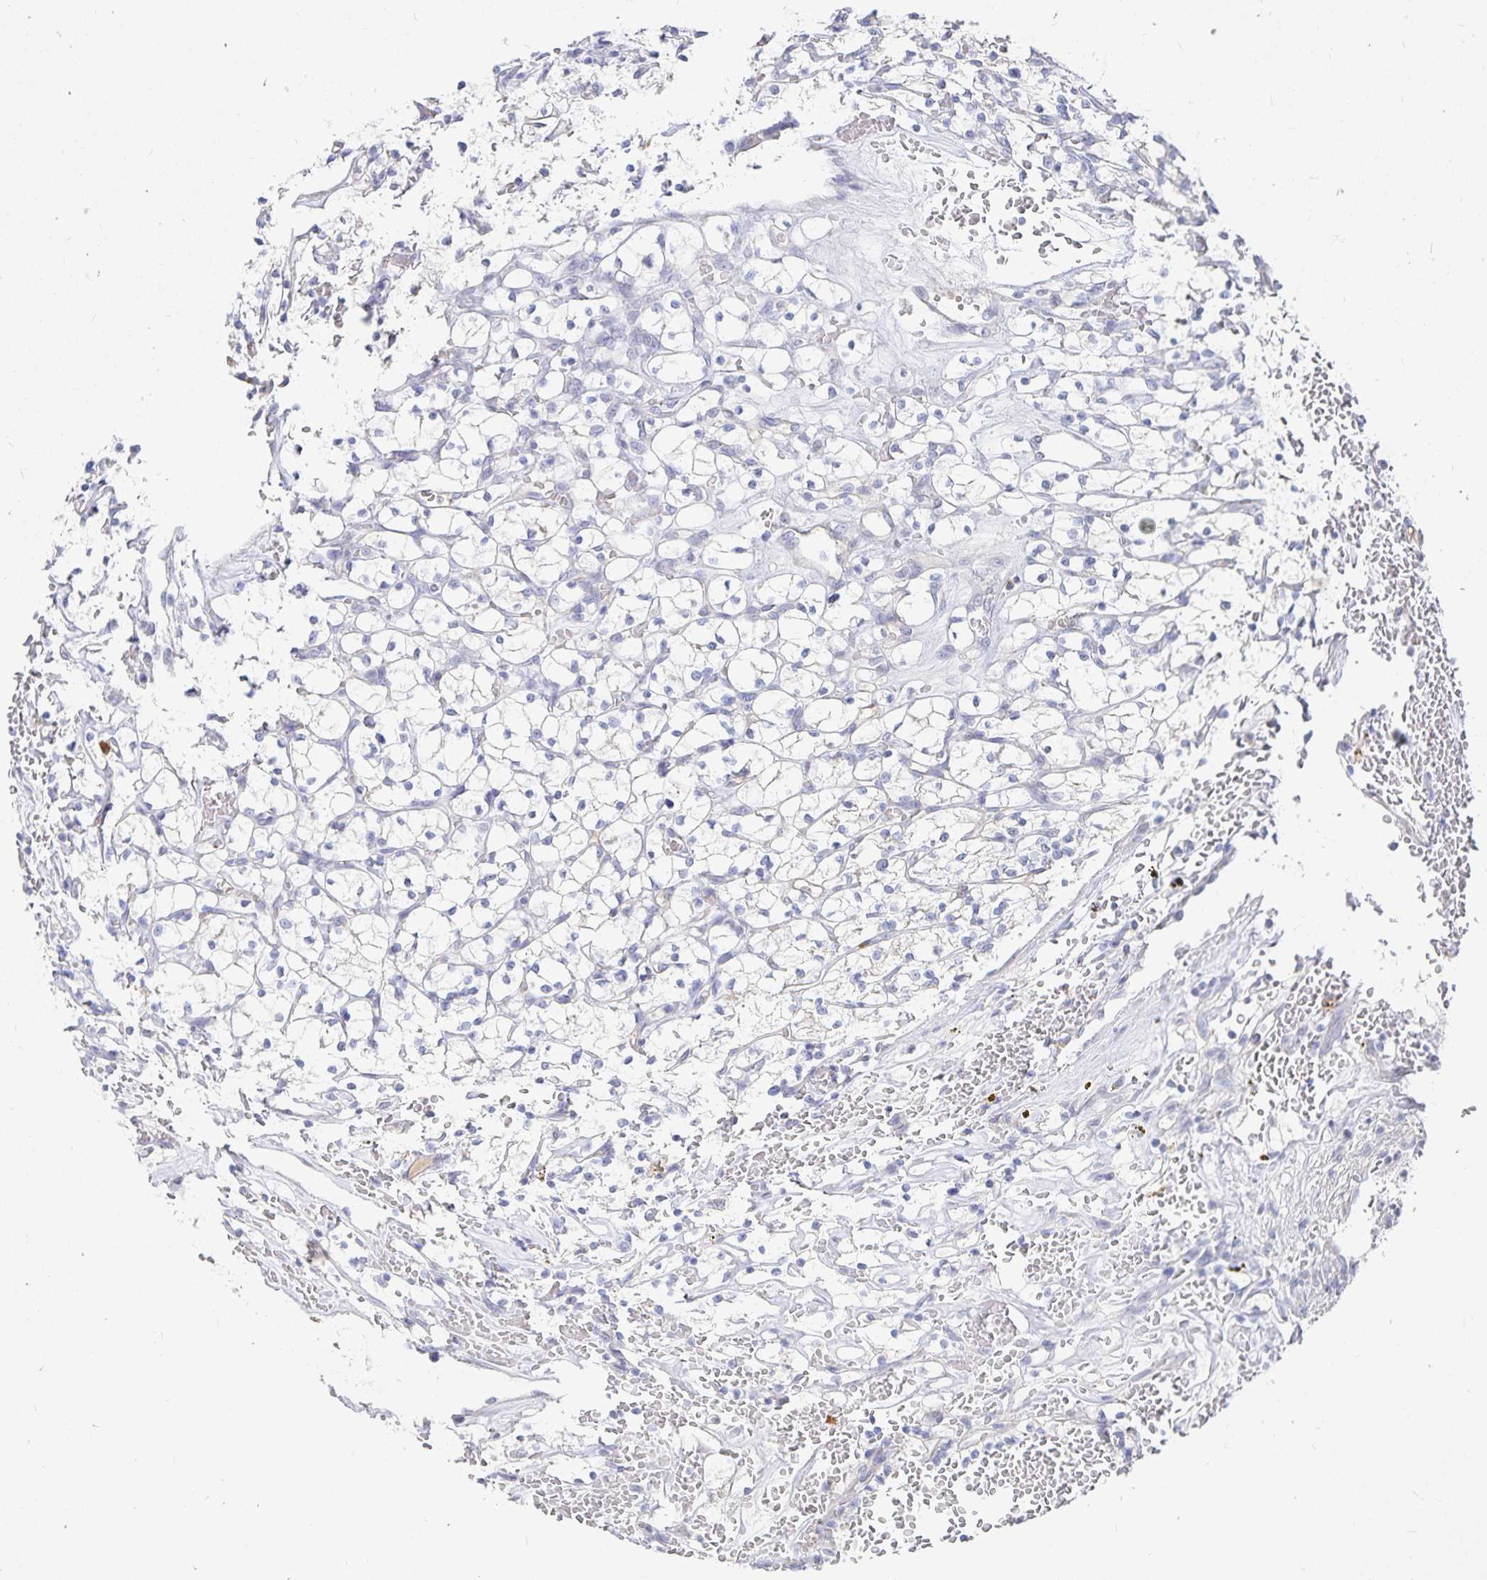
{"staining": {"intensity": "negative", "quantity": "none", "location": "none"}, "tissue": "renal cancer", "cell_type": "Tumor cells", "image_type": "cancer", "snomed": [{"axis": "morphology", "description": "Adenocarcinoma, NOS"}, {"axis": "topography", "description": "Kidney"}], "caption": "Tumor cells are negative for protein expression in human renal cancer (adenocarcinoma). (DAB immunohistochemistry with hematoxylin counter stain).", "gene": "PKHD1", "patient": {"sex": "female", "age": 64}}